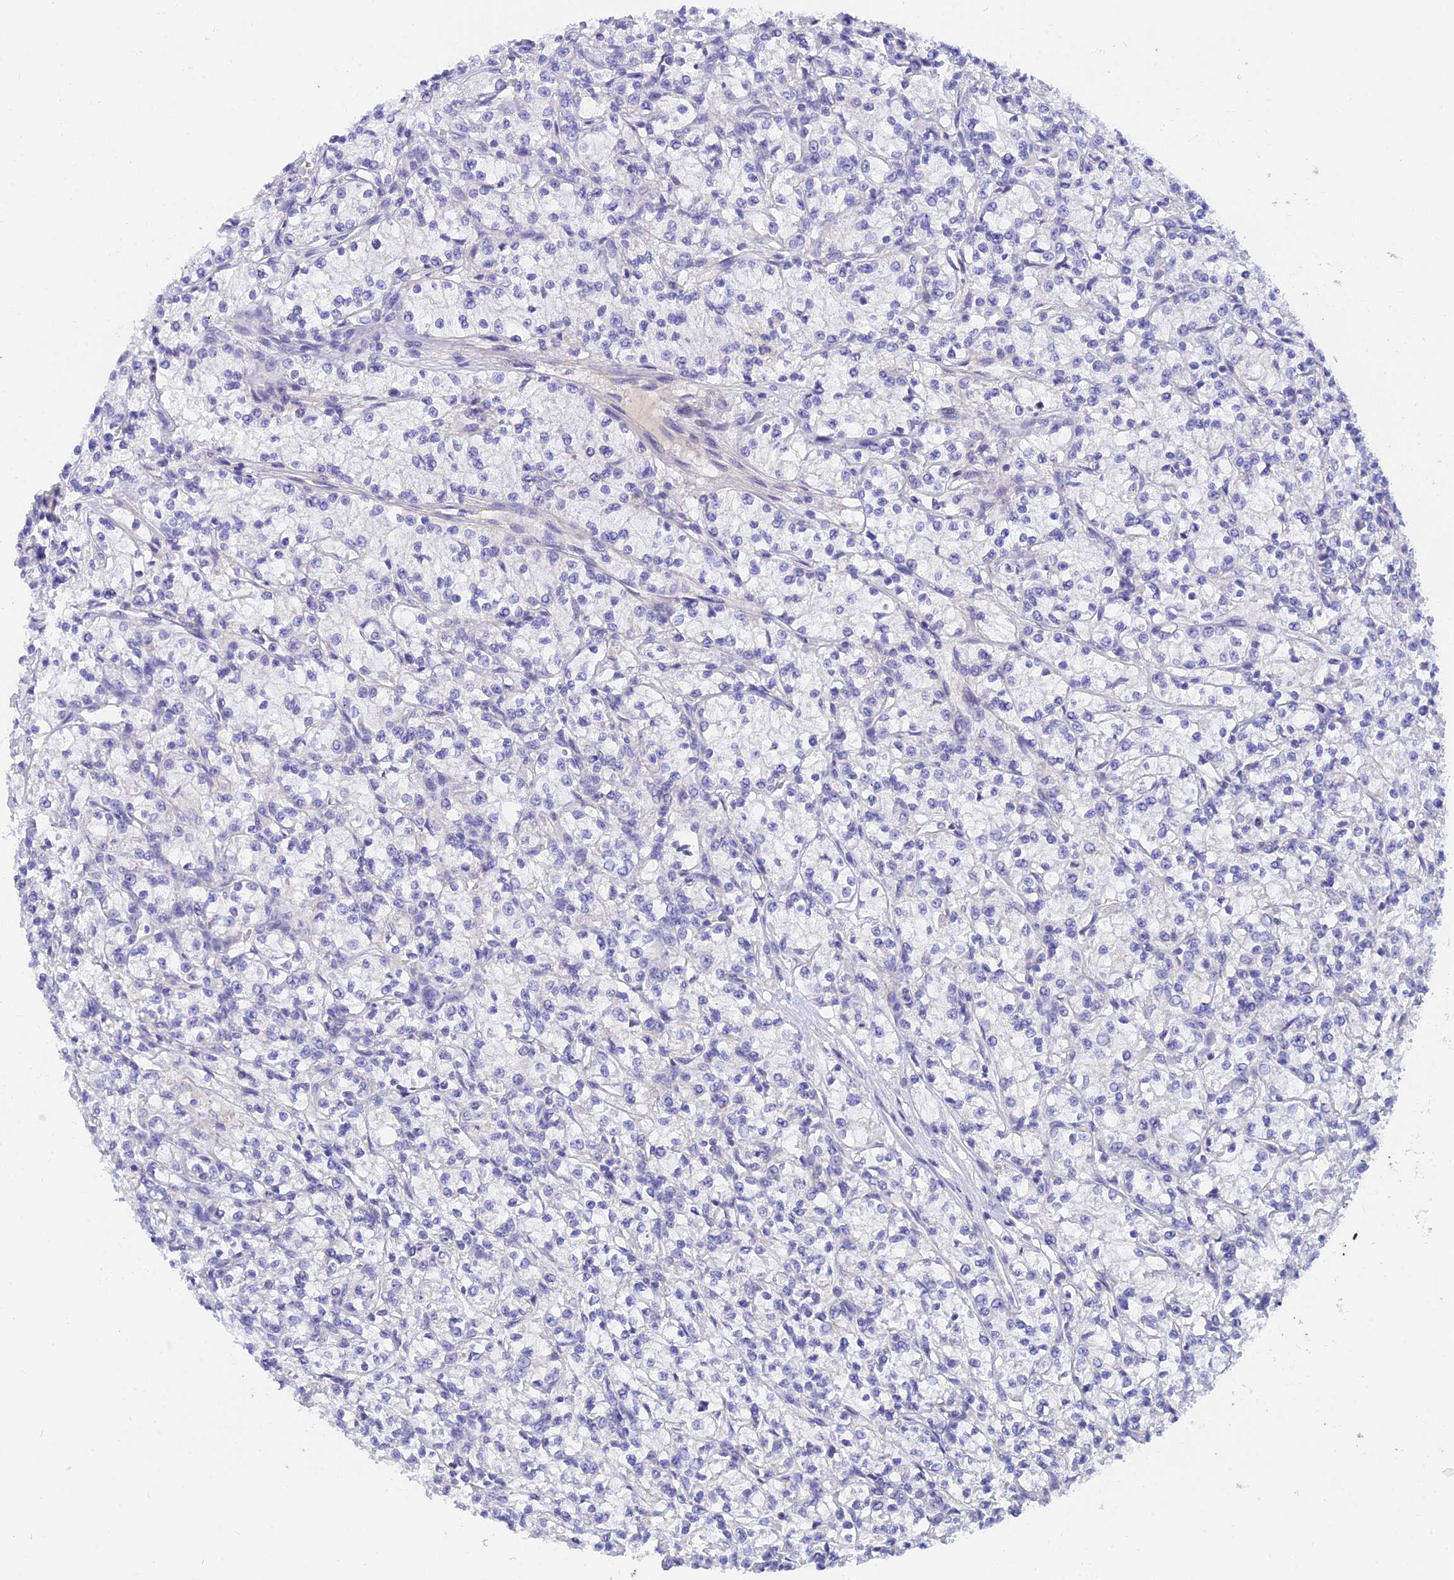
{"staining": {"intensity": "negative", "quantity": "none", "location": "none"}, "tissue": "renal cancer", "cell_type": "Tumor cells", "image_type": "cancer", "snomed": [{"axis": "morphology", "description": "Adenocarcinoma, NOS"}, {"axis": "topography", "description": "Kidney"}], "caption": "Image shows no significant protein staining in tumor cells of renal cancer. (DAB (3,3'-diaminobenzidine) immunohistochemistry (IHC), high magnification).", "gene": "TMEM161B", "patient": {"sex": "female", "age": 59}}